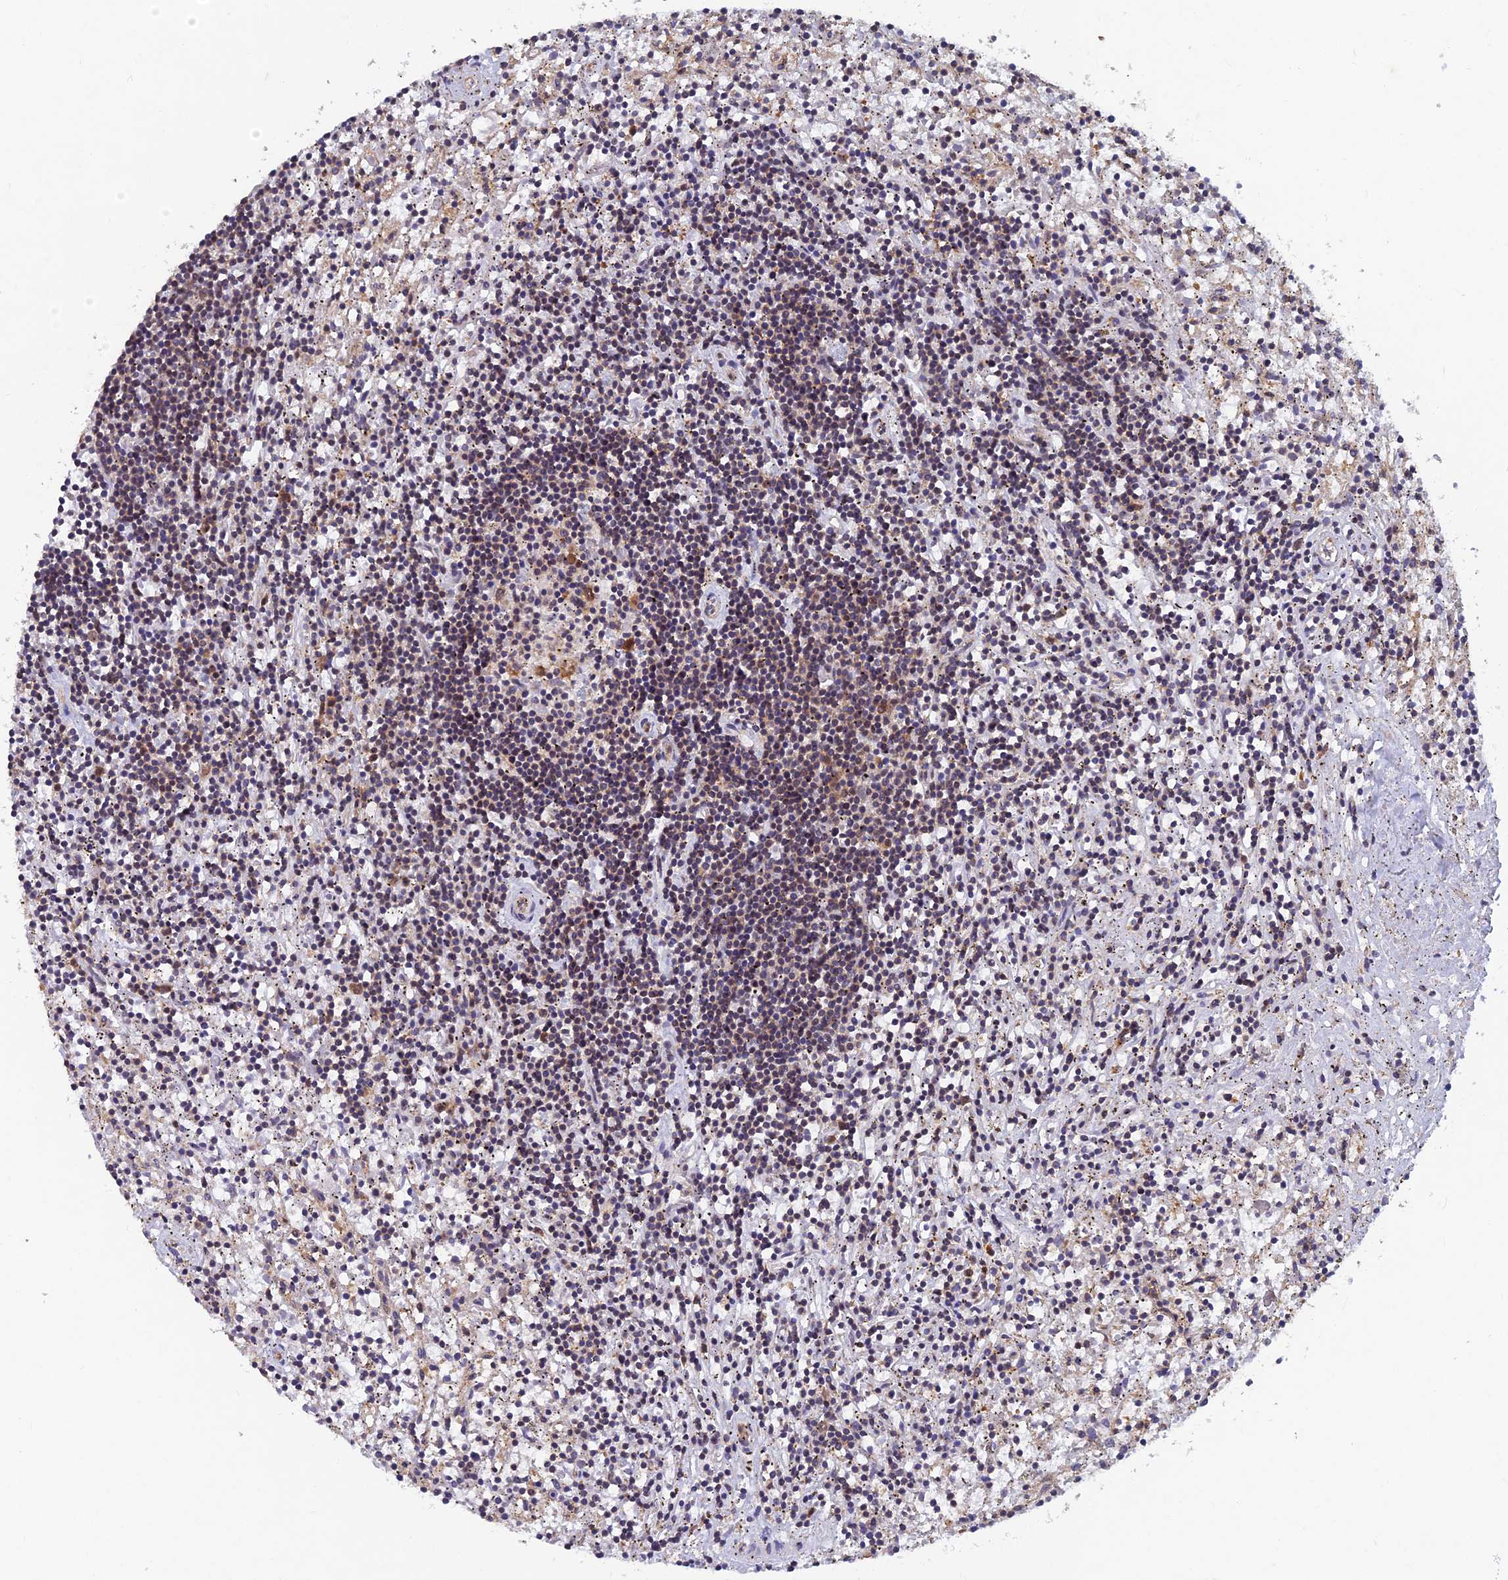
{"staining": {"intensity": "negative", "quantity": "none", "location": "none"}, "tissue": "lymphoma", "cell_type": "Tumor cells", "image_type": "cancer", "snomed": [{"axis": "morphology", "description": "Malignant lymphoma, non-Hodgkin's type, Low grade"}, {"axis": "topography", "description": "Spleen"}], "caption": "Immunohistochemistry (IHC) of low-grade malignant lymphoma, non-Hodgkin's type reveals no staining in tumor cells. The staining is performed using DAB (3,3'-diaminobenzidine) brown chromogen with nuclei counter-stained in using hematoxylin.", "gene": "NCAPG", "patient": {"sex": "male", "age": 76}}